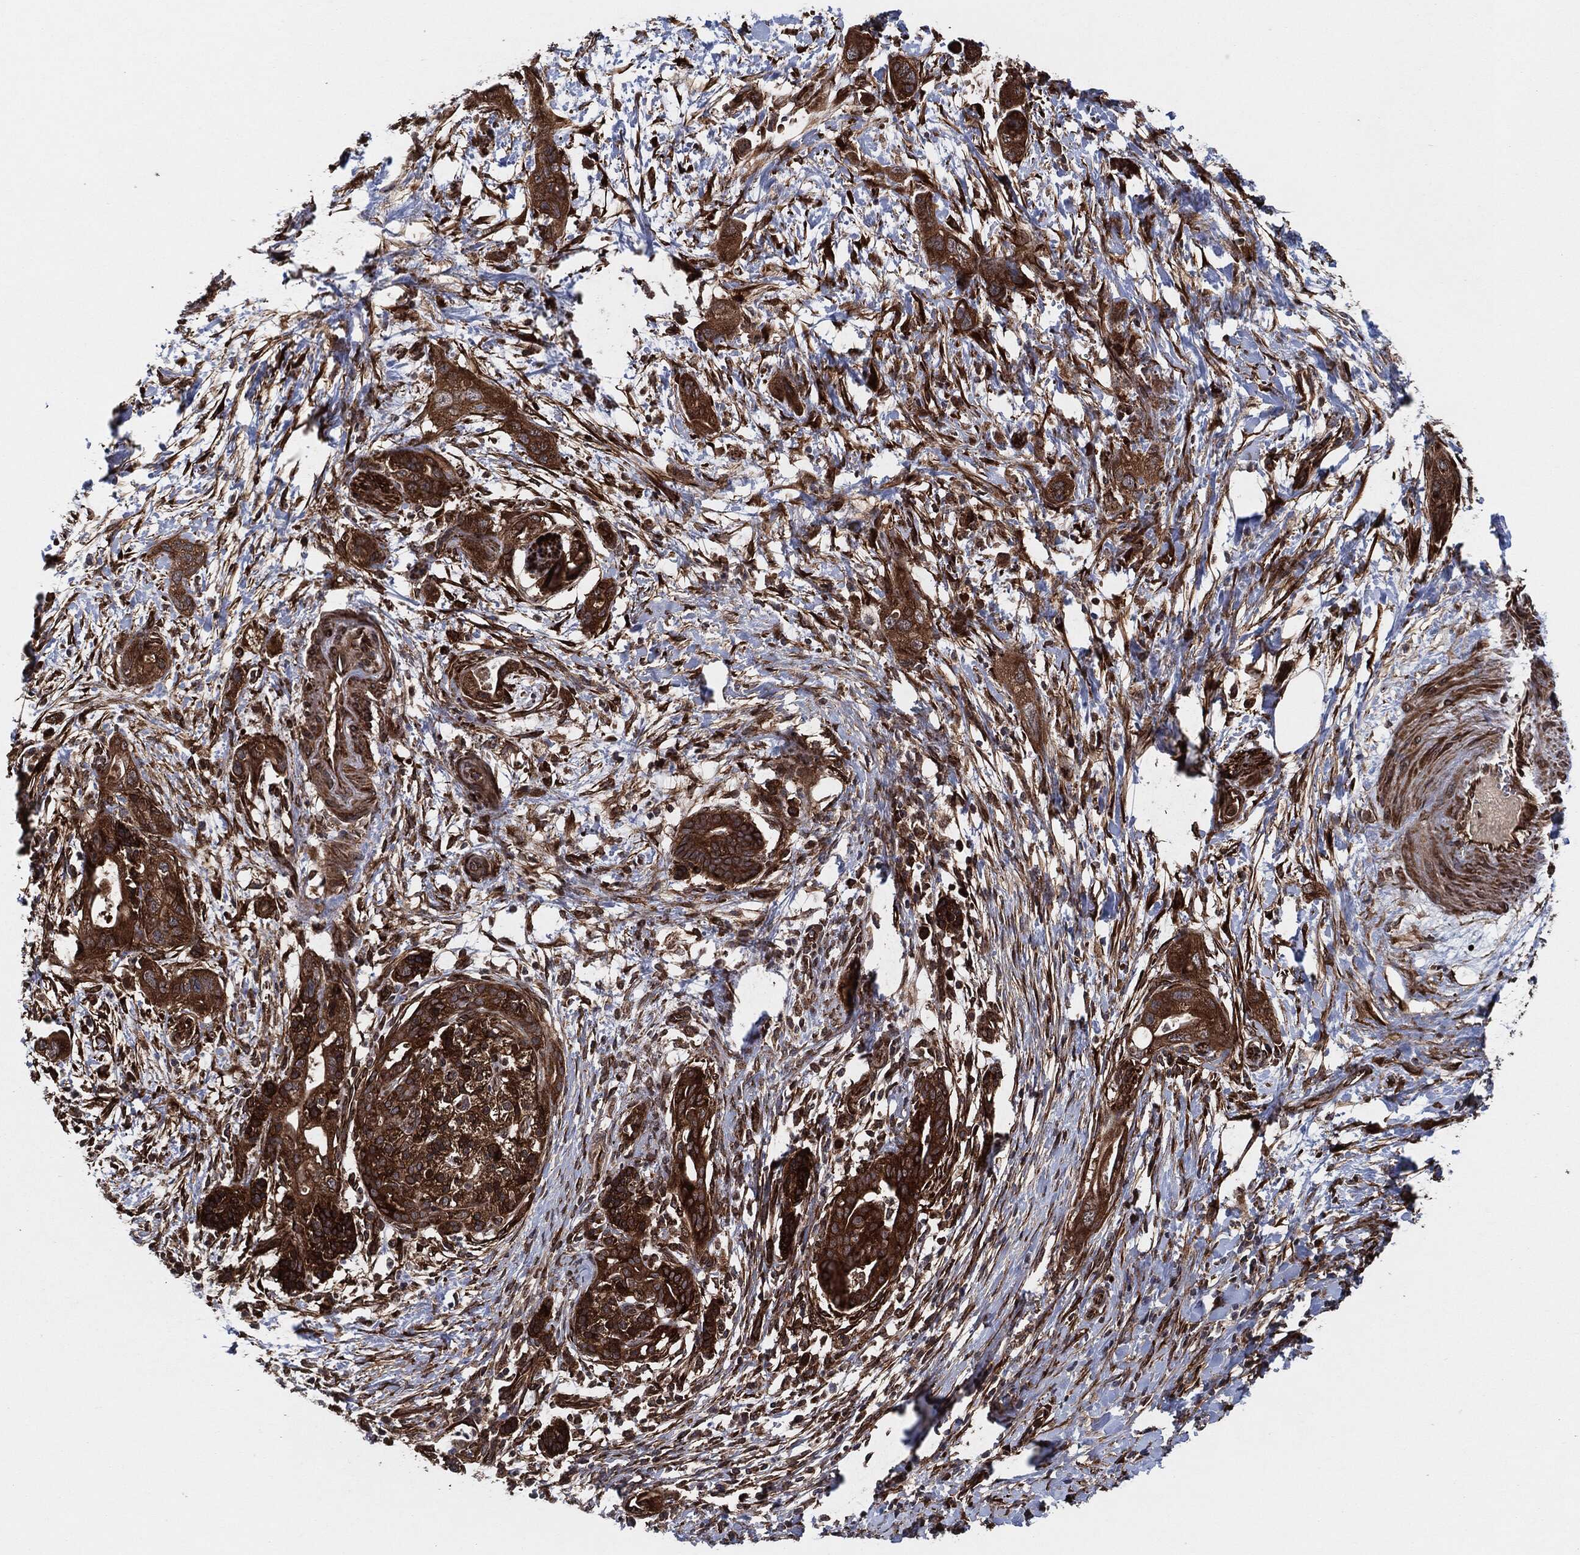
{"staining": {"intensity": "strong", "quantity": ">75%", "location": "cytoplasmic/membranous"}, "tissue": "pancreatic cancer", "cell_type": "Tumor cells", "image_type": "cancer", "snomed": [{"axis": "morphology", "description": "Adenocarcinoma, NOS"}, {"axis": "topography", "description": "Pancreas"}], "caption": "Human adenocarcinoma (pancreatic) stained with a brown dye displays strong cytoplasmic/membranous positive expression in approximately >75% of tumor cells.", "gene": "BCAR1", "patient": {"sex": "male", "age": 44}}